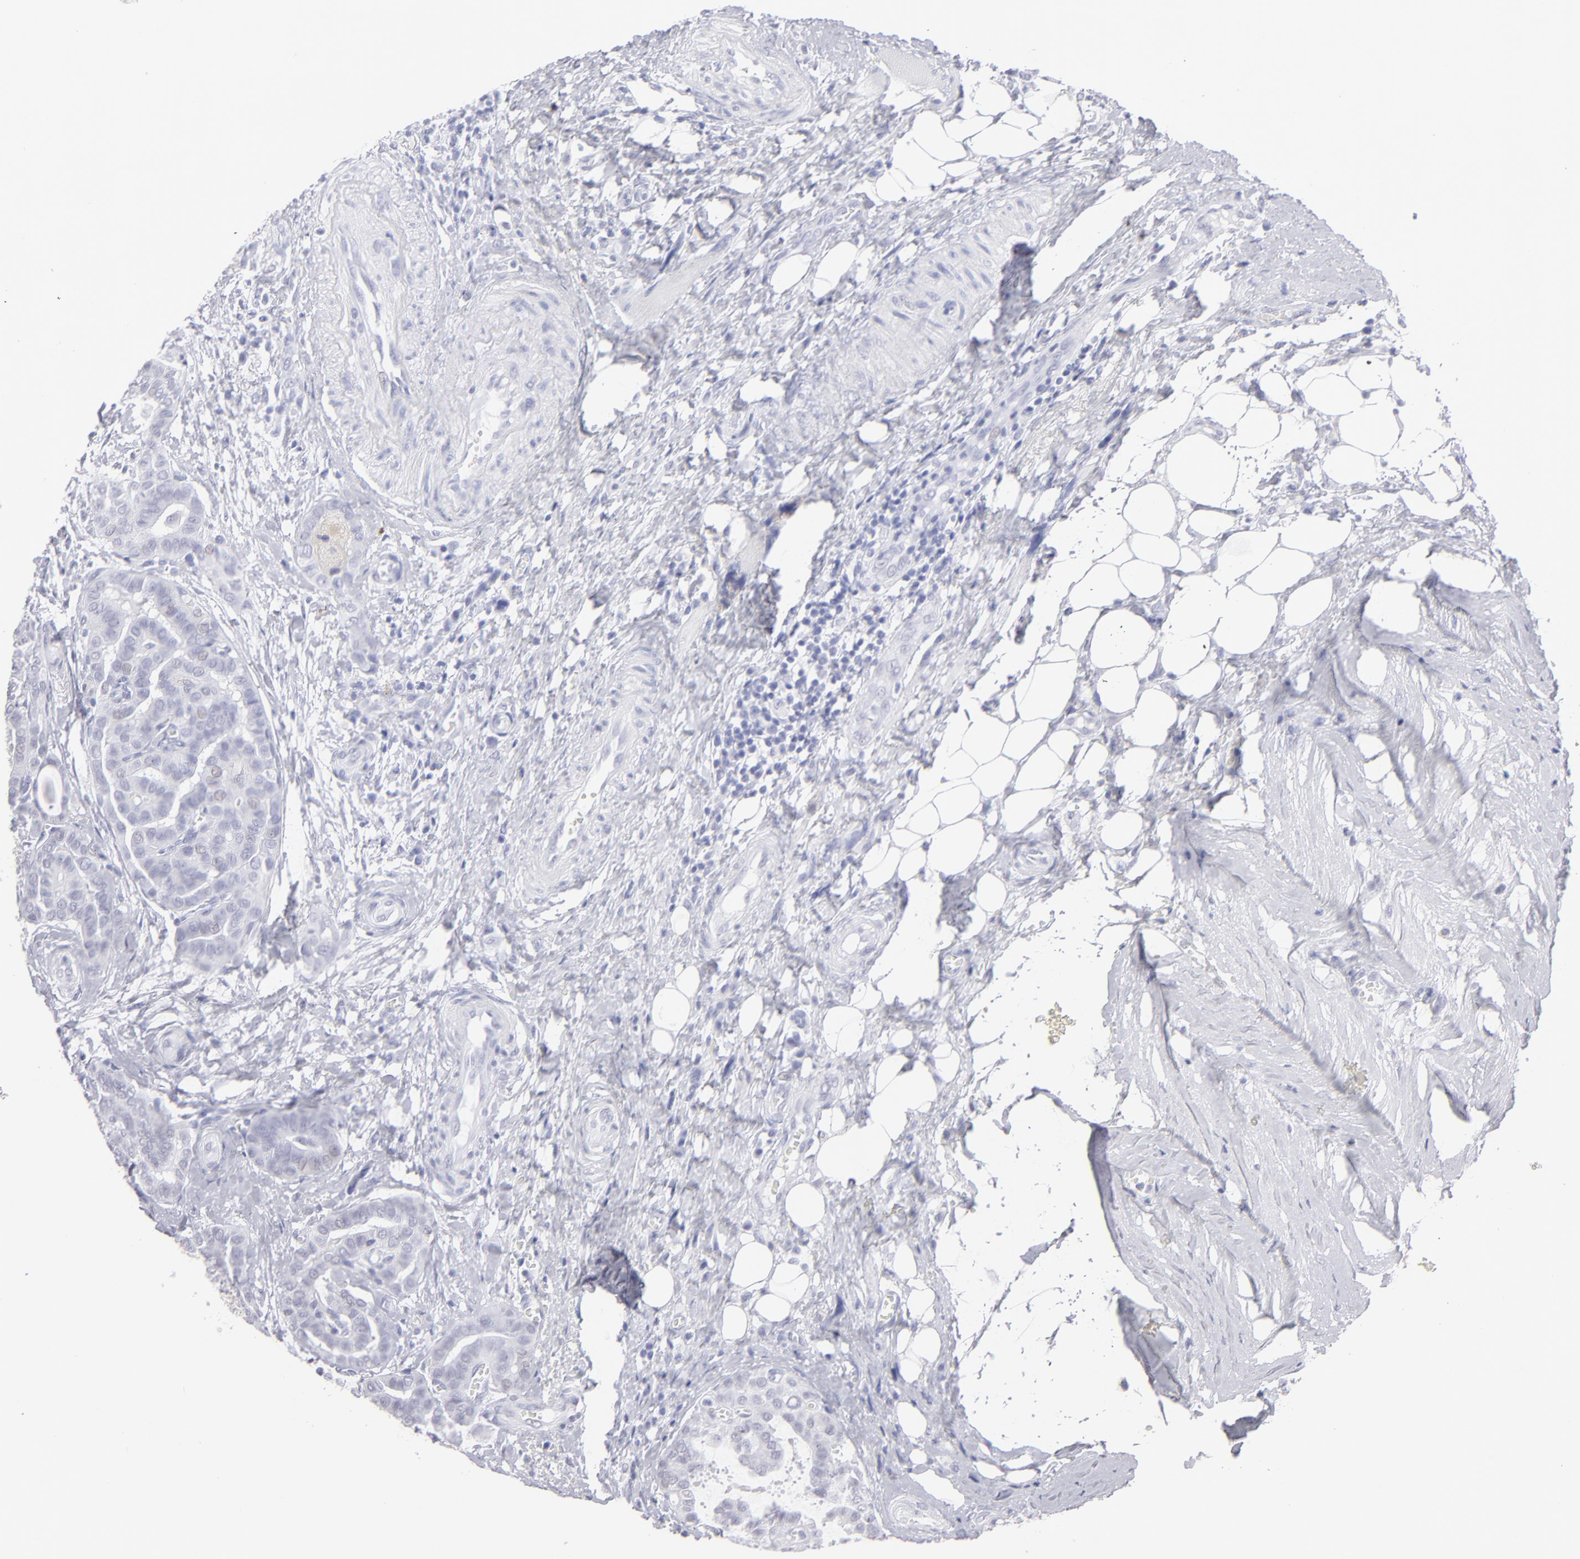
{"staining": {"intensity": "negative", "quantity": "none", "location": "none"}, "tissue": "thyroid cancer", "cell_type": "Tumor cells", "image_type": "cancer", "snomed": [{"axis": "morphology", "description": "Carcinoma, NOS"}, {"axis": "topography", "description": "Thyroid gland"}], "caption": "Immunohistochemical staining of human thyroid cancer shows no significant positivity in tumor cells.", "gene": "ALDOB", "patient": {"sex": "female", "age": 91}}